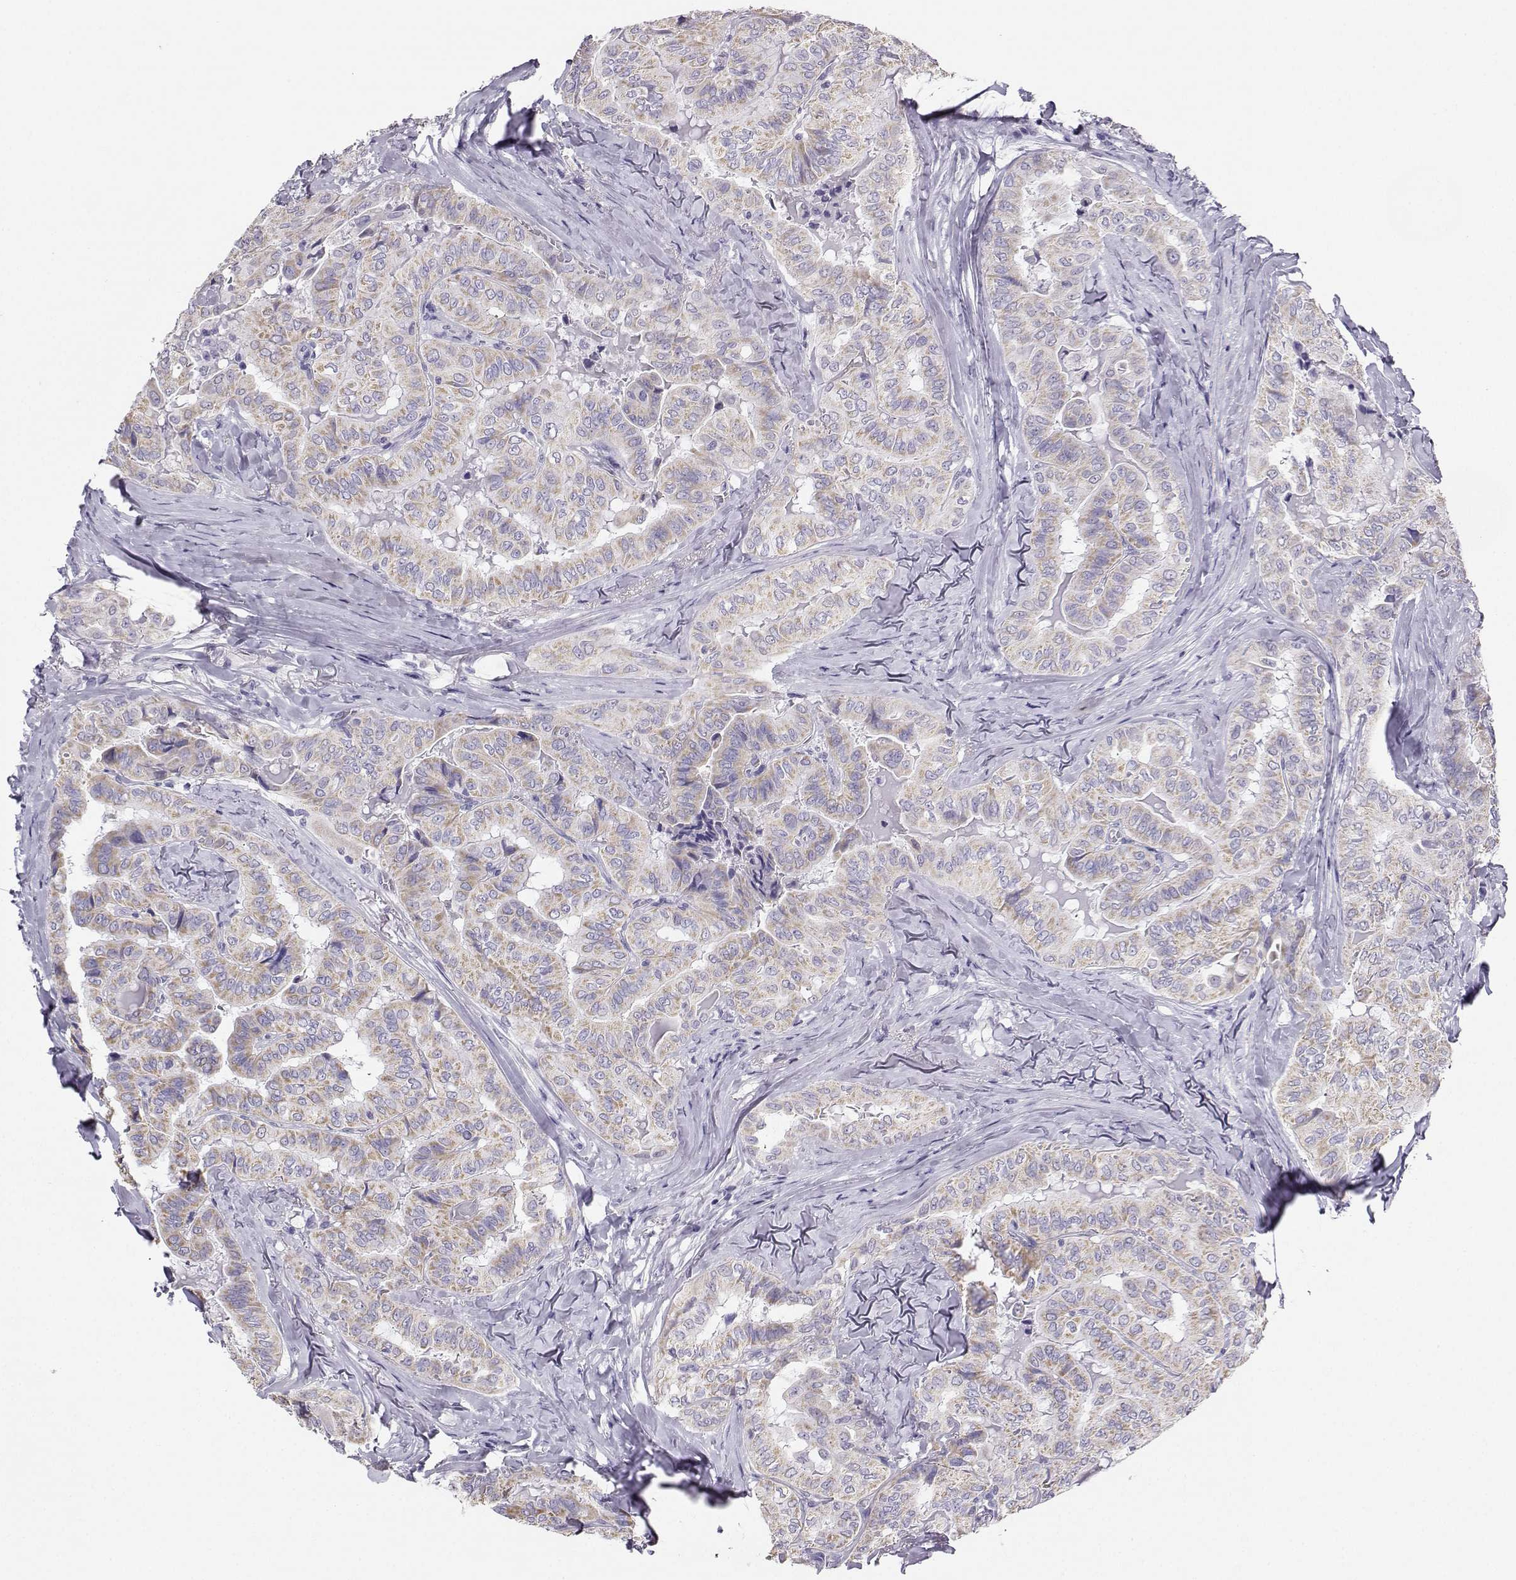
{"staining": {"intensity": "weak", "quantity": "25%-75%", "location": "cytoplasmic/membranous"}, "tissue": "thyroid cancer", "cell_type": "Tumor cells", "image_type": "cancer", "snomed": [{"axis": "morphology", "description": "Papillary adenocarcinoma, NOS"}, {"axis": "topography", "description": "Thyroid gland"}], "caption": "Papillary adenocarcinoma (thyroid) stained for a protein exhibits weak cytoplasmic/membranous positivity in tumor cells.", "gene": "AVP", "patient": {"sex": "female", "age": 68}}